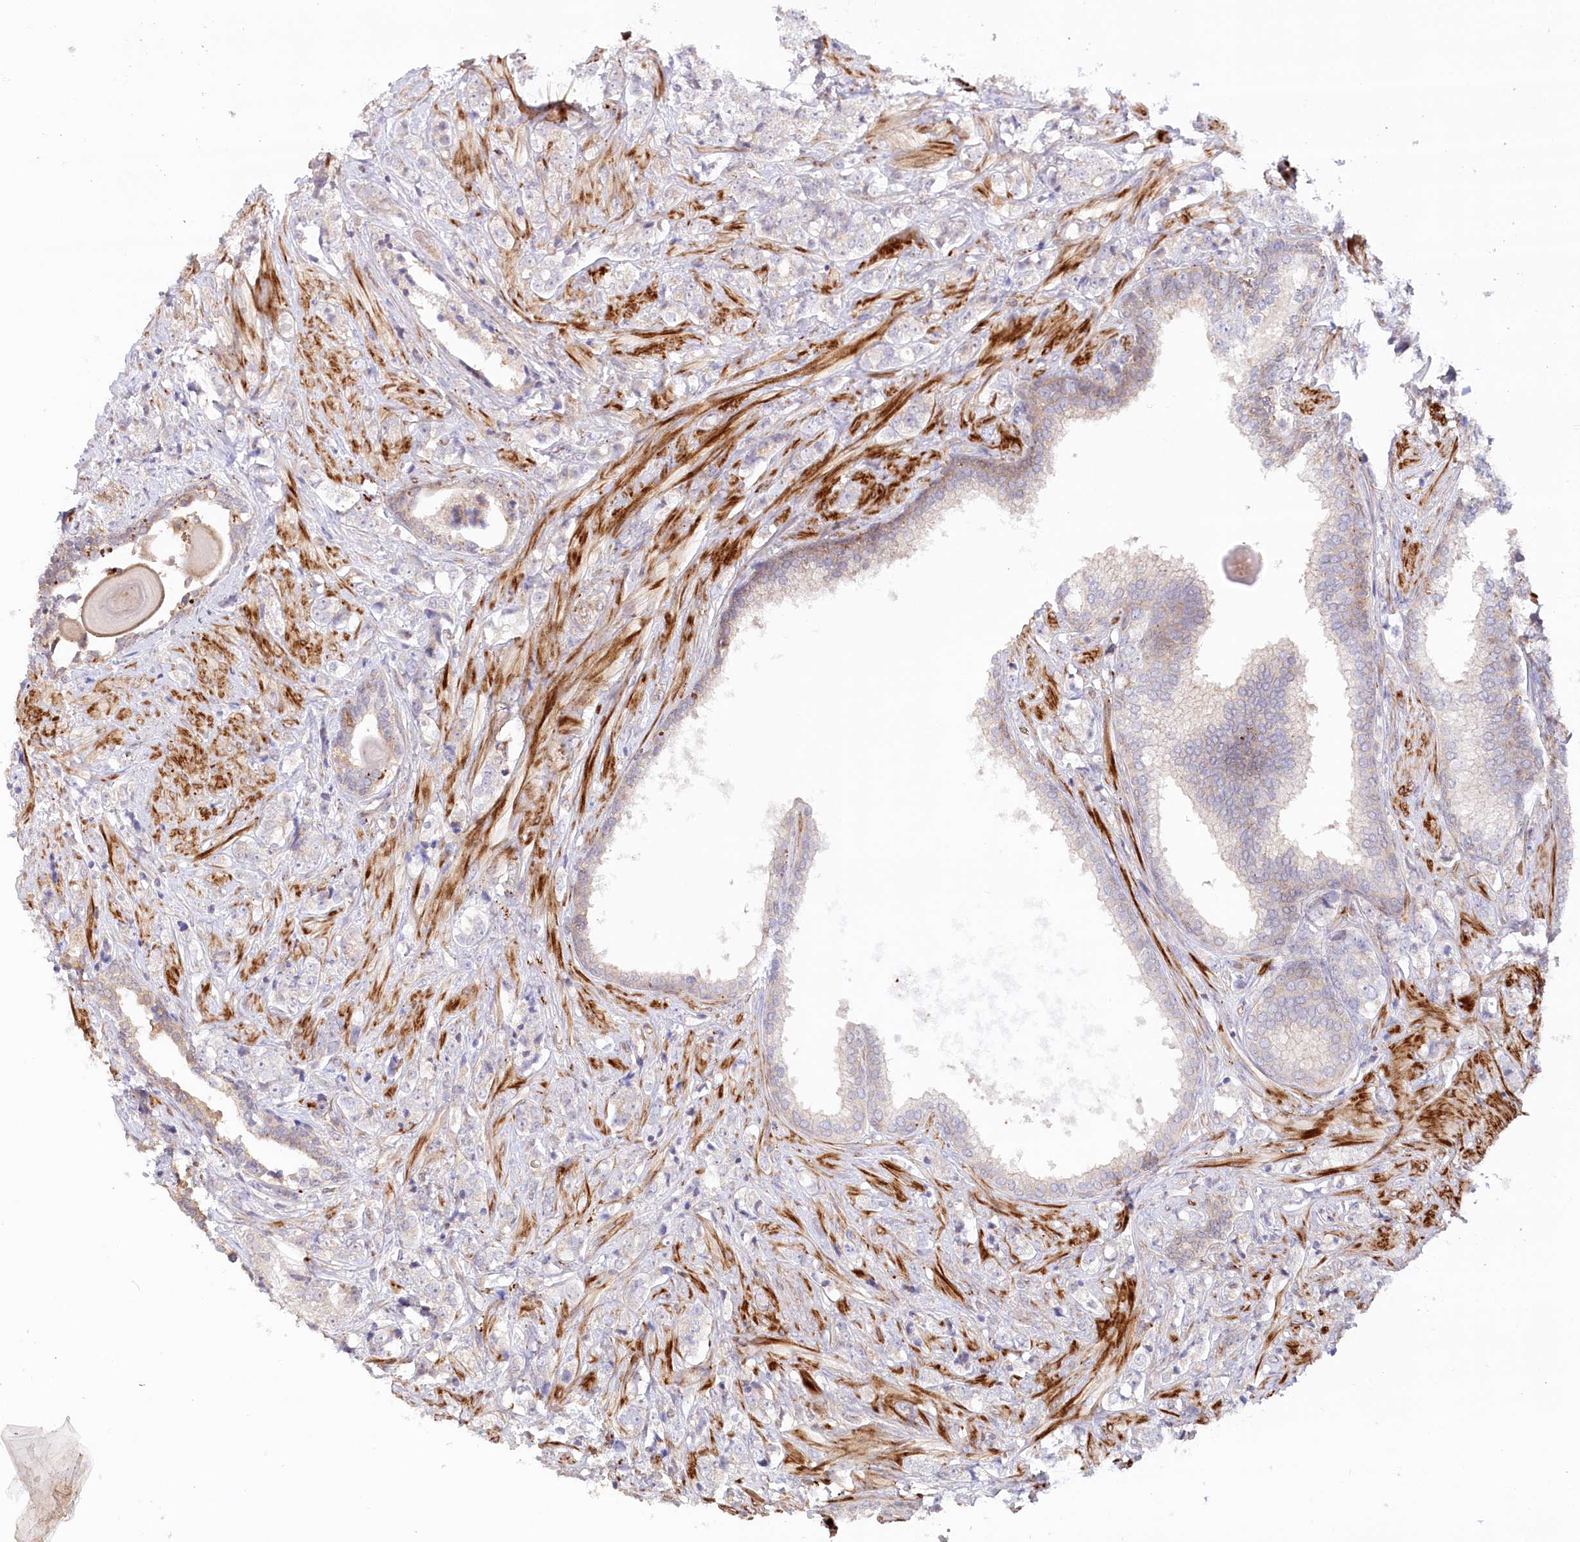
{"staining": {"intensity": "negative", "quantity": "none", "location": "none"}, "tissue": "prostate cancer", "cell_type": "Tumor cells", "image_type": "cancer", "snomed": [{"axis": "morphology", "description": "Adenocarcinoma, High grade"}, {"axis": "topography", "description": "Prostate"}], "caption": "Histopathology image shows no protein positivity in tumor cells of prostate high-grade adenocarcinoma tissue. (Stains: DAB immunohistochemistry with hematoxylin counter stain, Microscopy: brightfield microscopy at high magnification).", "gene": "GBE1", "patient": {"sex": "male", "age": 69}}